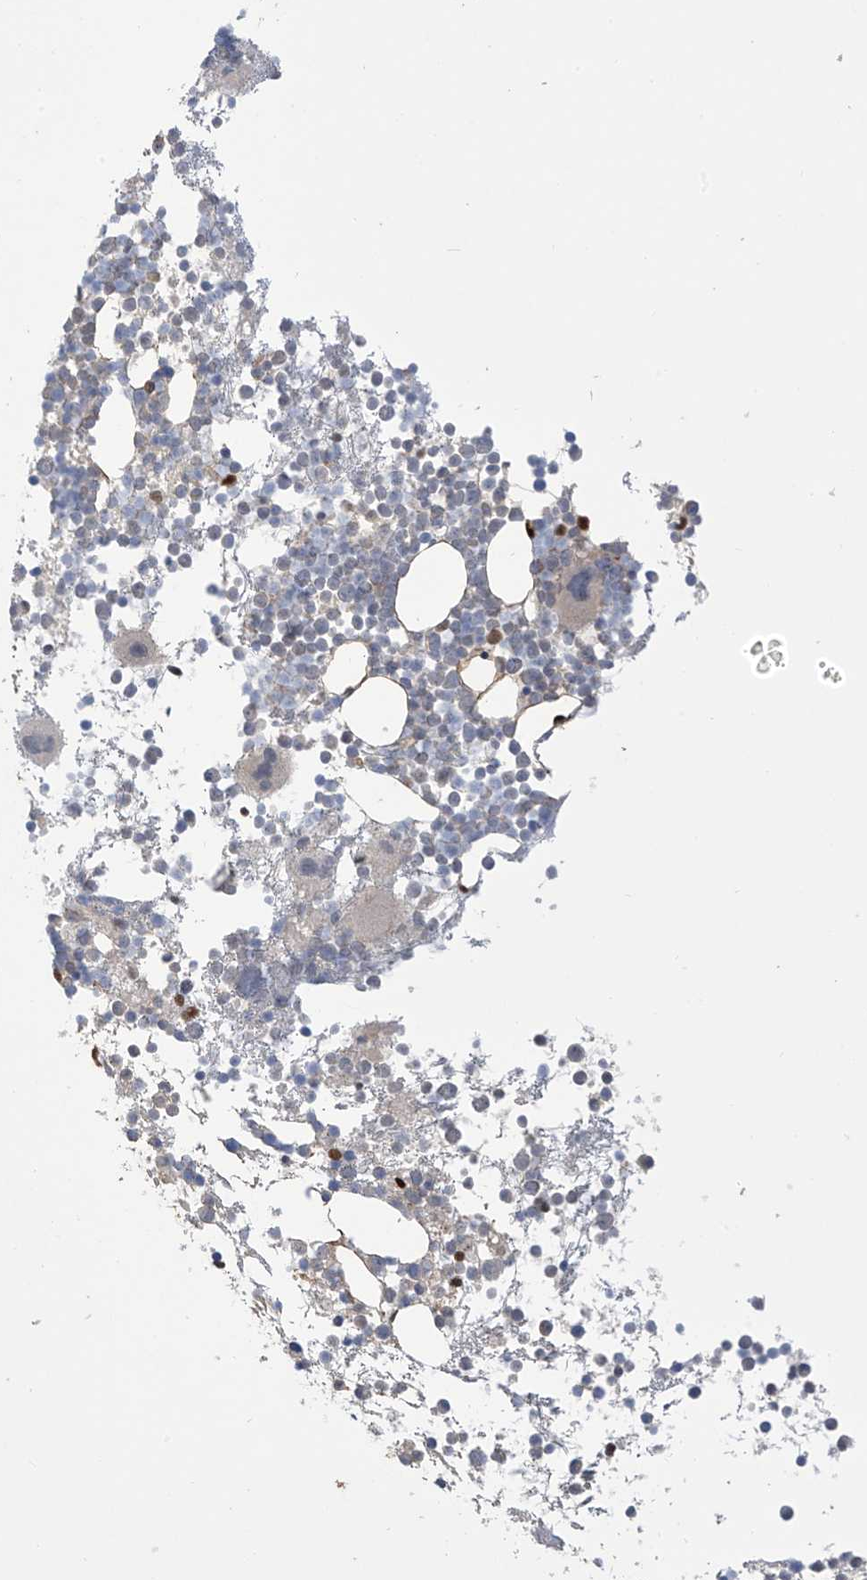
{"staining": {"intensity": "moderate", "quantity": "<25%", "location": "cytoplasmic/membranous"}, "tissue": "bone marrow", "cell_type": "Hematopoietic cells", "image_type": "normal", "snomed": [{"axis": "morphology", "description": "Normal tissue, NOS"}, {"axis": "topography", "description": "Bone marrow"}], "caption": "Immunohistochemistry (DAB) staining of unremarkable bone marrow demonstrates moderate cytoplasmic/membranous protein staining in approximately <25% of hematopoietic cells.", "gene": "IDH1", "patient": {"sex": "female", "age": 57}}